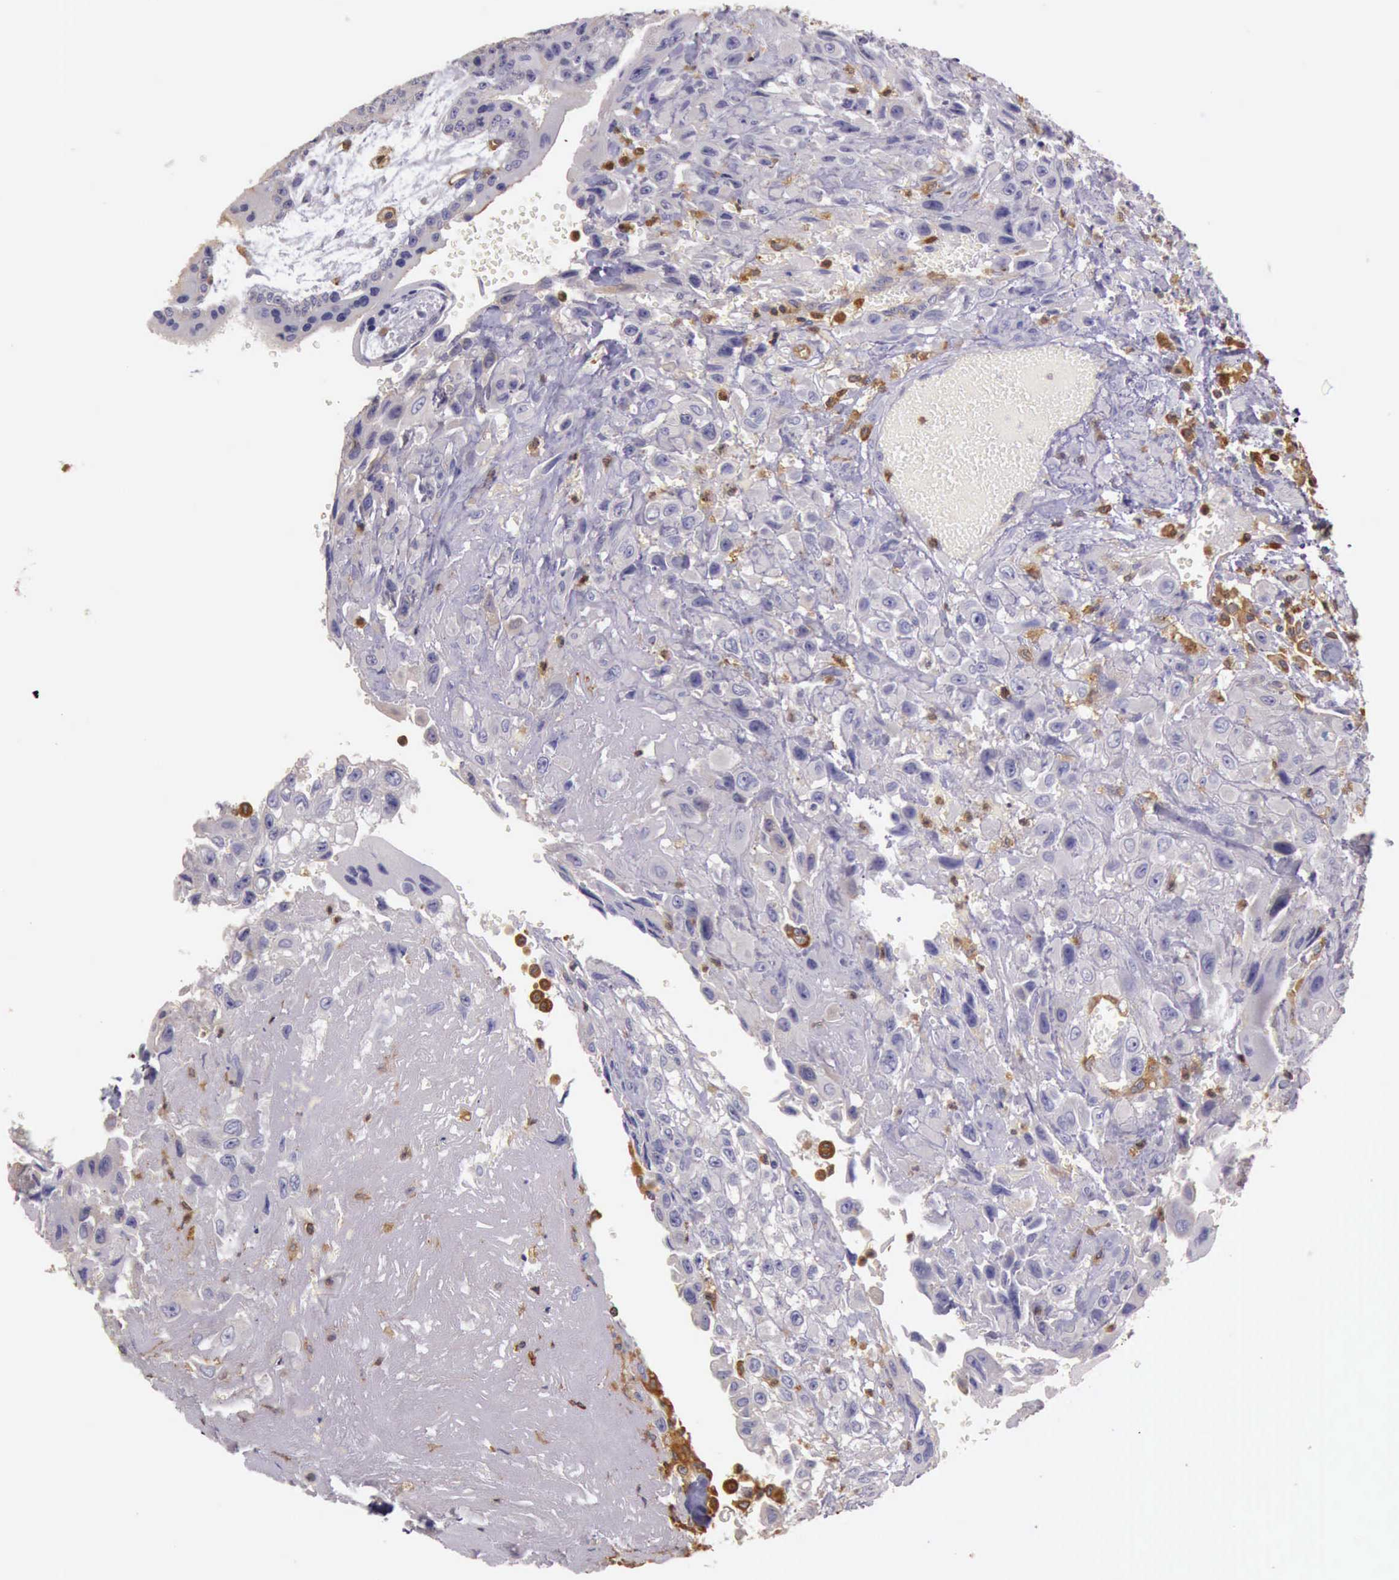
{"staining": {"intensity": "negative", "quantity": "none", "location": "none"}, "tissue": "placenta", "cell_type": "Decidual cells", "image_type": "normal", "snomed": [{"axis": "morphology", "description": "Normal tissue, NOS"}, {"axis": "topography", "description": "Placenta"}], "caption": "Decidual cells show no significant expression in unremarkable placenta. (Brightfield microscopy of DAB (3,3'-diaminobenzidine) IHC at high magnification).", "gene": "ARHGAP4", "patient": {"sex": "female", "age": 34}}